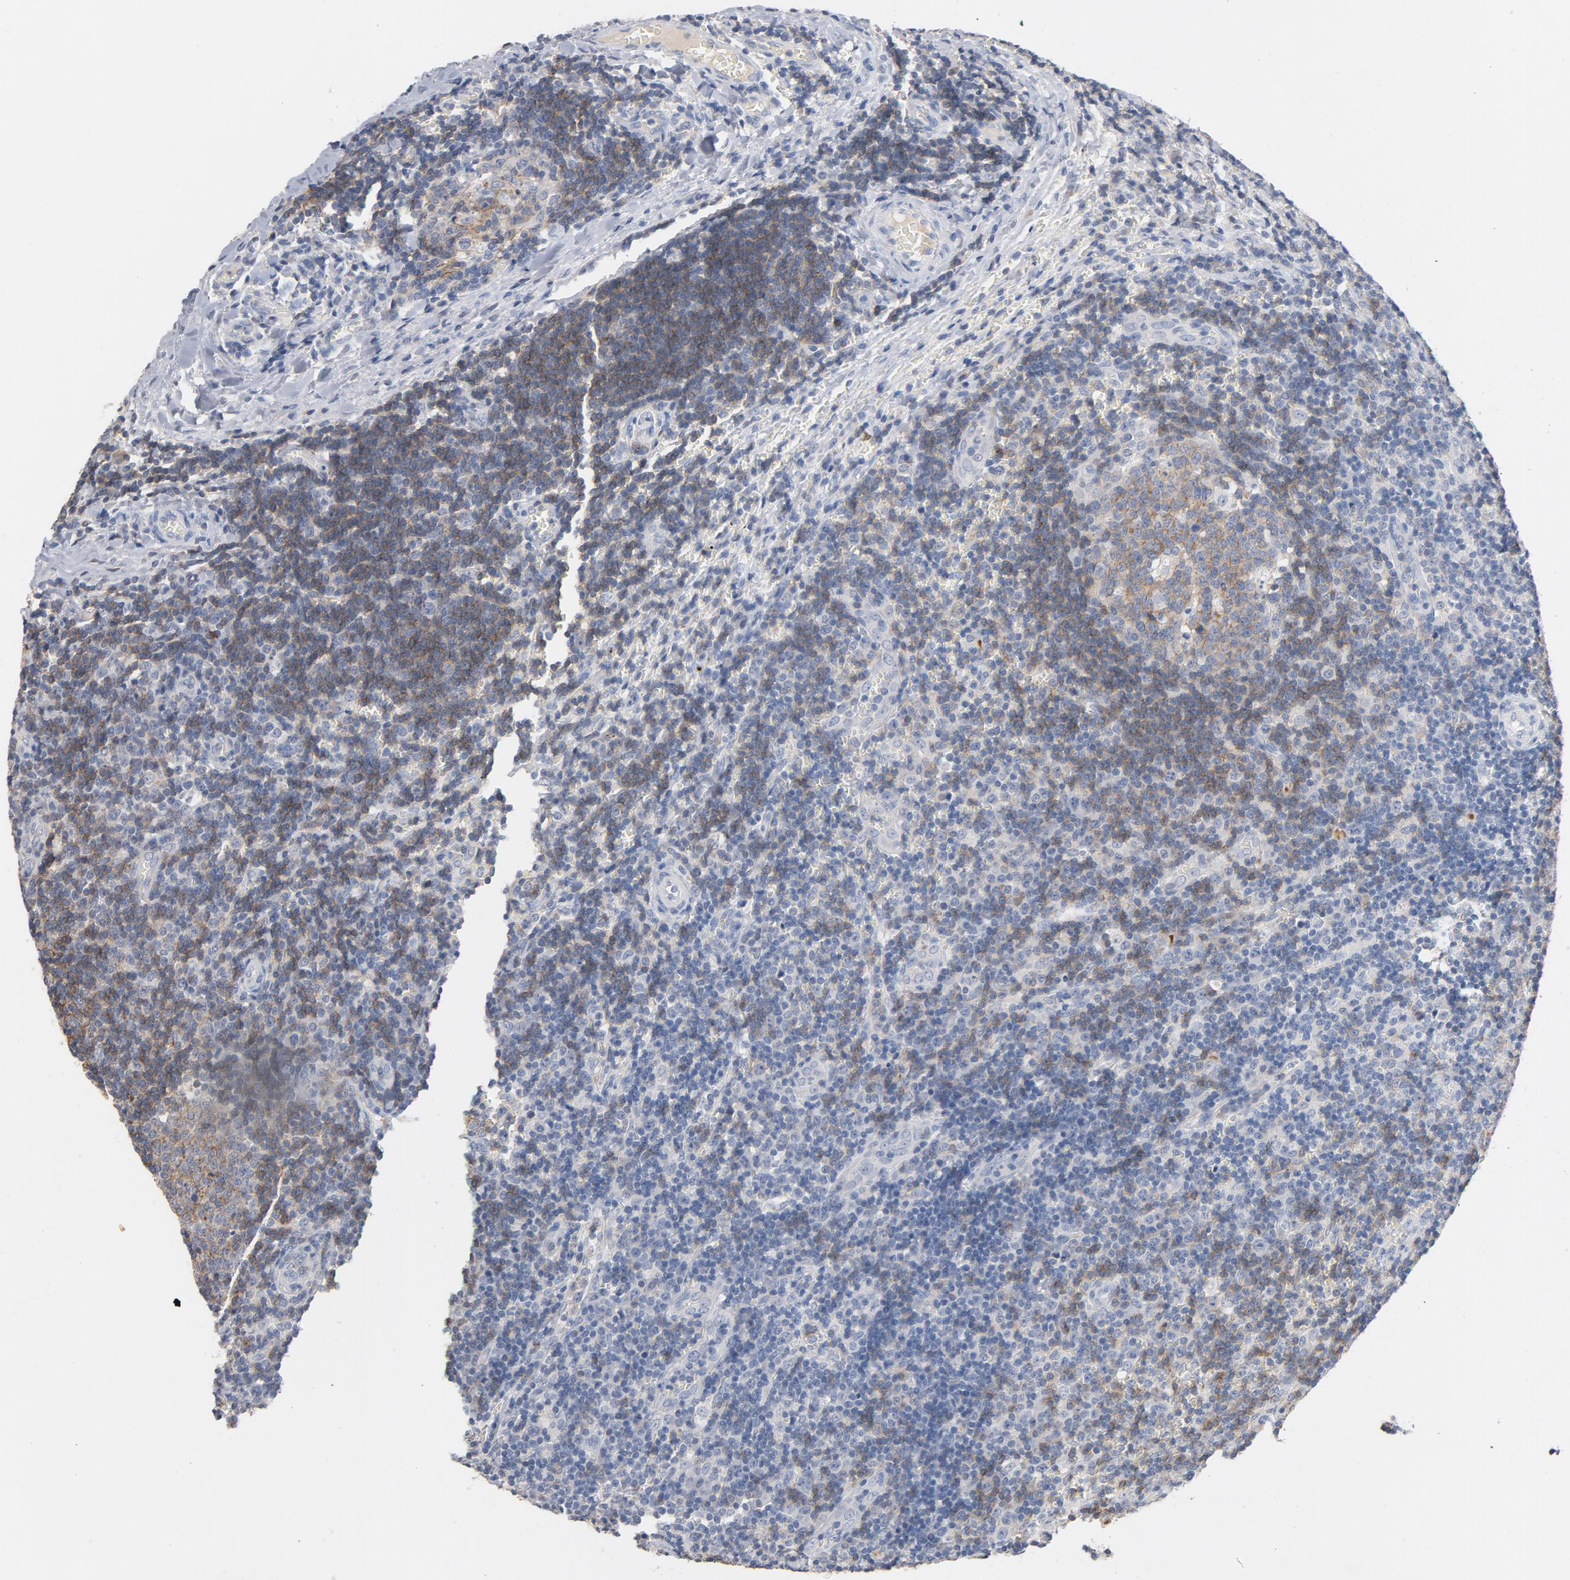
{"staining": {"intensity": "weak", "quantity": "25%-75%", "location": "cytoplasmic/membranous"}, "tissue": "lymph node", "cell_type": "Germinal center cells", "image_type": "normal", "snomed": [{"axis": "morphology", "description": "Normal tissue, NOS"}, {"axis": "topography", "description": "Lymph node"}, {"axis": "topography", "description": "Salivary gland"}], "caption": "Brown immunohistochemical staining in normal human lymph node exhibits weak cytoplasmic/membranous positivity in approximately 25%-75% of germinal center cells.", "gene": "ZCCHC13", "patient": {"sex": "male", "age": 8}}